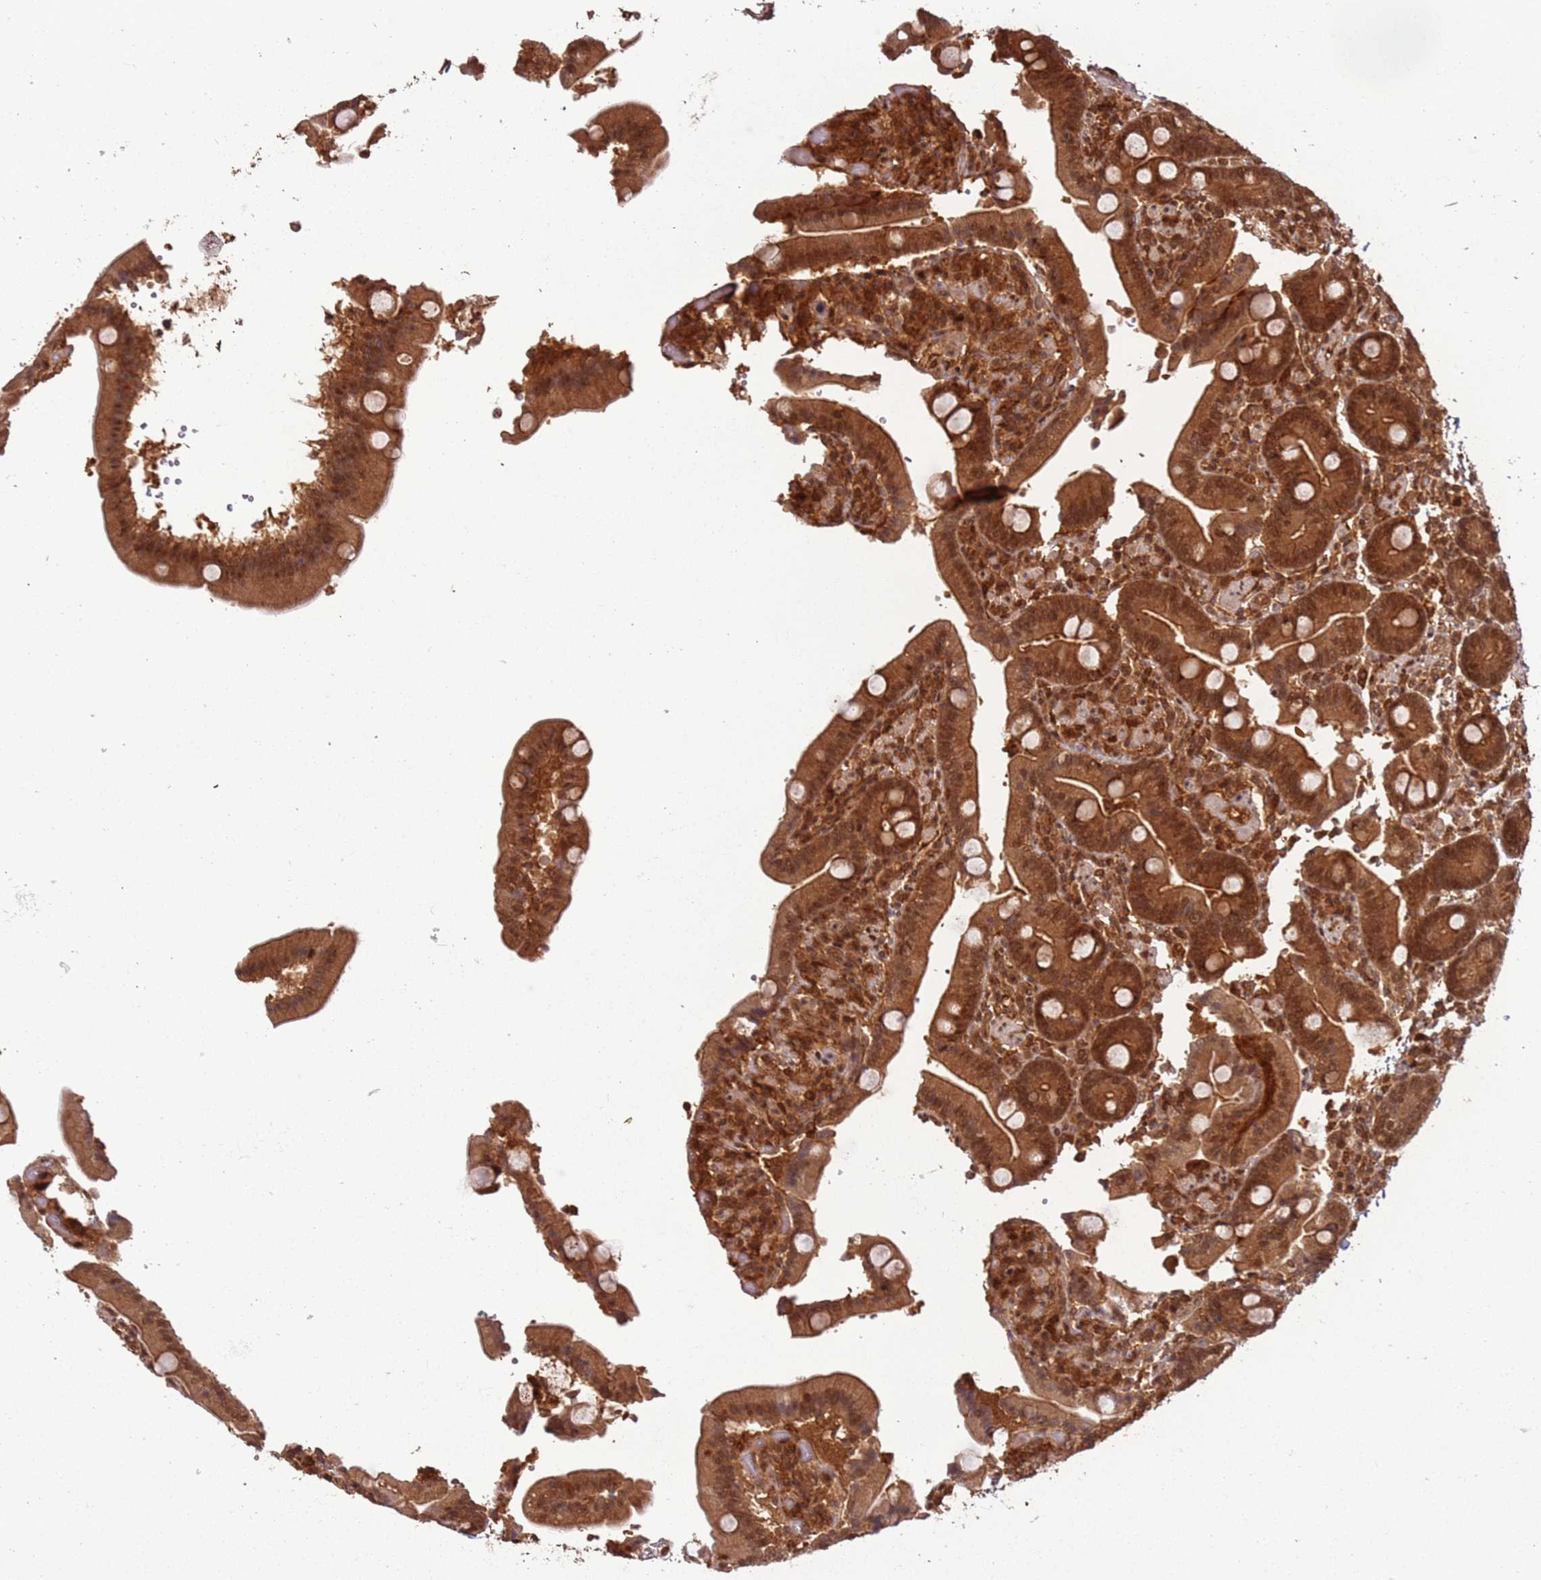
{"staining": {"intensity": "strong", "quantity": ">75%", "location": "cytoplasmic/membranous,nuclear"}, "tissue": "duodenum", "cell_type": "Glandular cells", "image_type": "normal", "snomed": [{"axis": "morphology", "description": "Normal tissue, NOS"}, {"axis": "topography", "description": "Duodenum"}], "caption": "Unremarkable duodenum shows strong cytoplasmic/membranous,nuclear expression in approximately >75% of glandular cells.", "gene": "PGLS", "patient": {"sex": "female", "age": 62}}